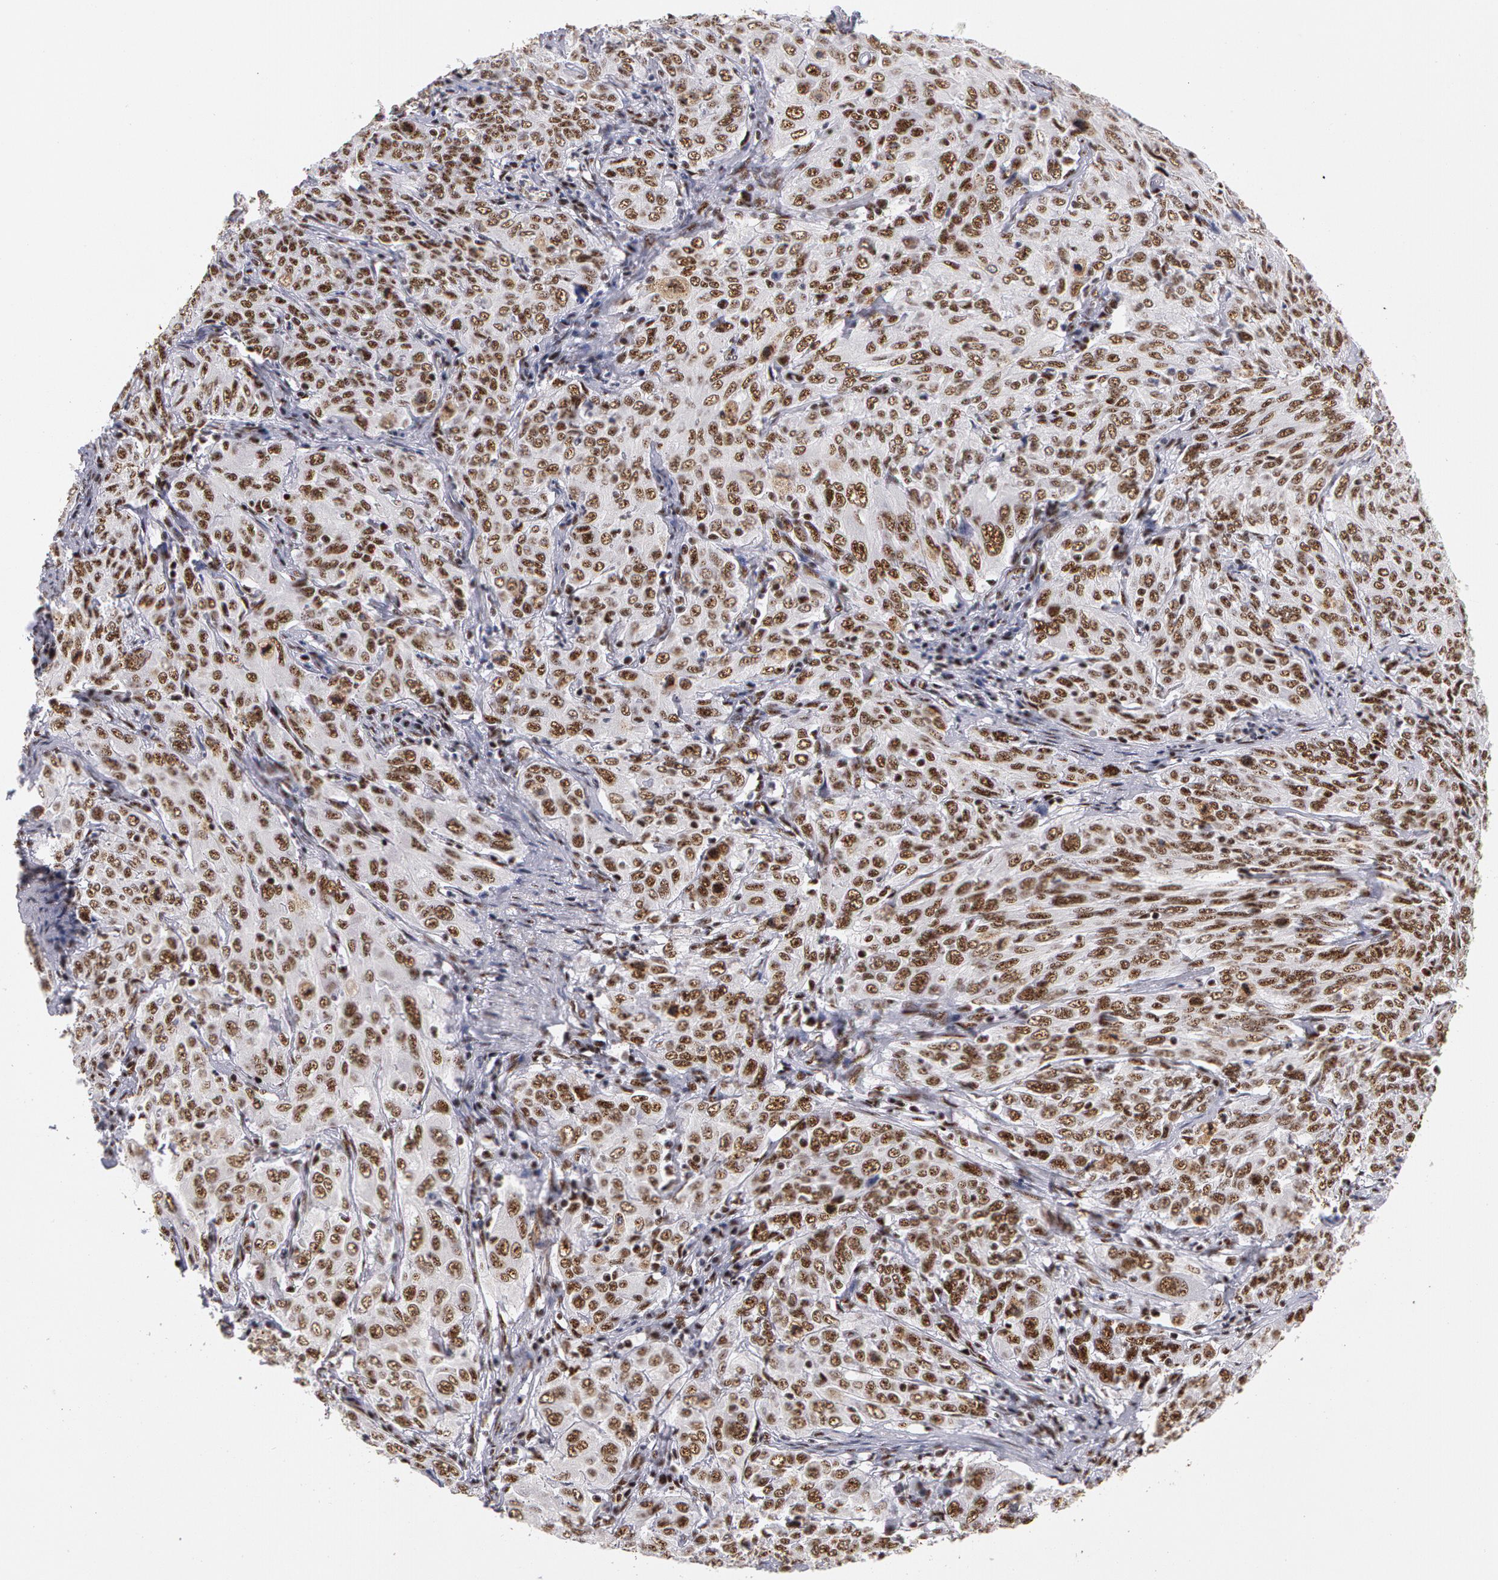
{"staining": {"intensity": "moderate", "quantity": ">75%", "location": "nuclear"}, "tissue": "cervical cancer", "cell_type": "Tumor cells", "image_type": "cancer", "snomed": [{"axis": "morphology", "description": "Squamous cell carcinoma, NOS"}, {"axis": "topography", "description": "Cervix"}], "caption": "Human squamous cell carcinoma (cervical) stained with a brown dye displays moderate nuclear positive positivity in approximately >75% of tumor cells.", "gene": "PNN", "patient": {"sex": "female", "age": 38}}